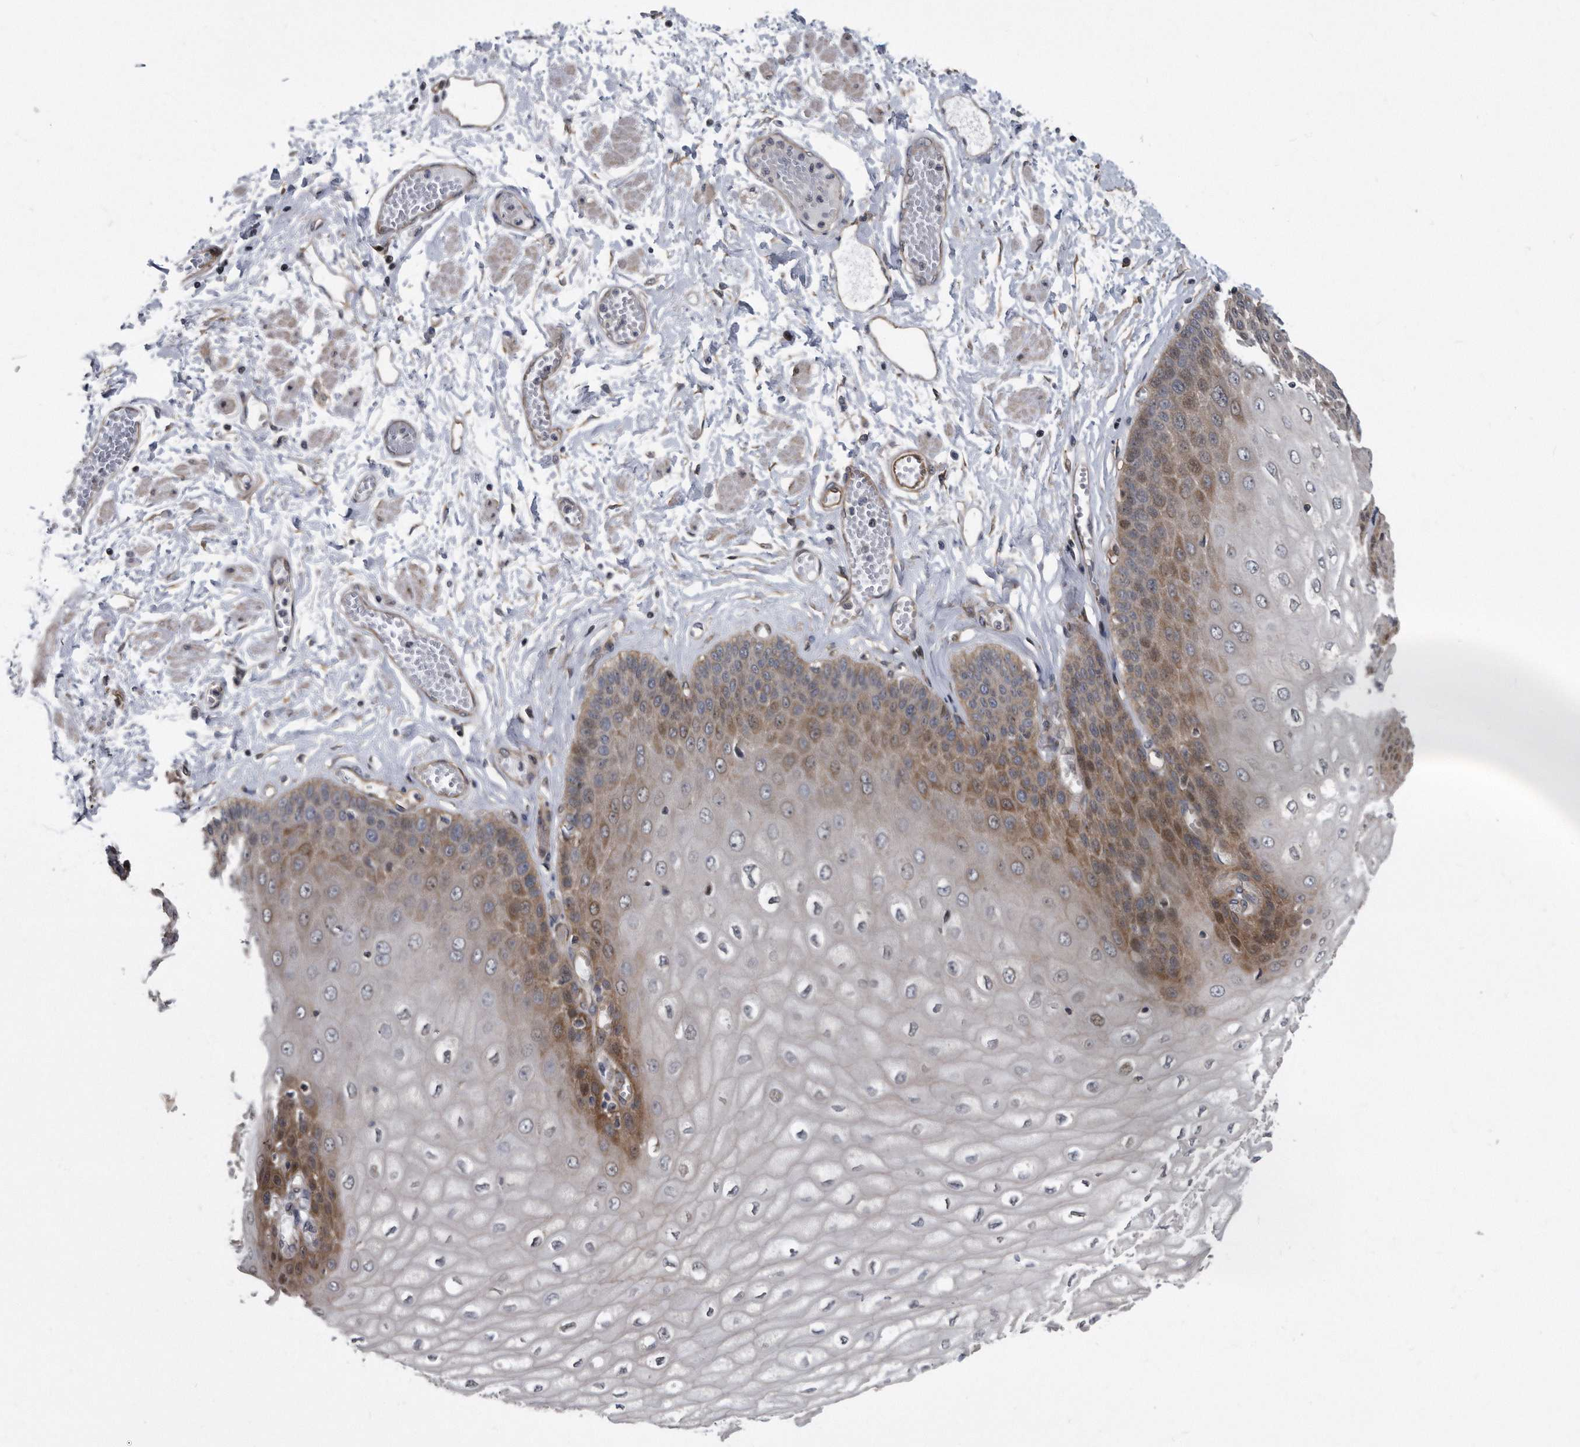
{"staining": {"intensity": "moderate", "quantity": "25%-75%", "location": "cytoplasmic/membranous"}, "tissue": "esophagus", "cell_type": "Squamous epithelial cells", "image_type": "normal", "snomed": [{"axis": "morphology", "description": "Normal tissue, NOS"}, {"axis": "topography", "description": "Esophagus"}], "caption": "This histopathology image exhibits immunohistochemistry (IHC) staining of benign human esophagus, with medium moderate cytoplasmic/membranous positivity in approximately 25%-75% of squamous epithelial cells.", "gene": "ARMCX1", "patient": {"sex": "male", "age": 60}}